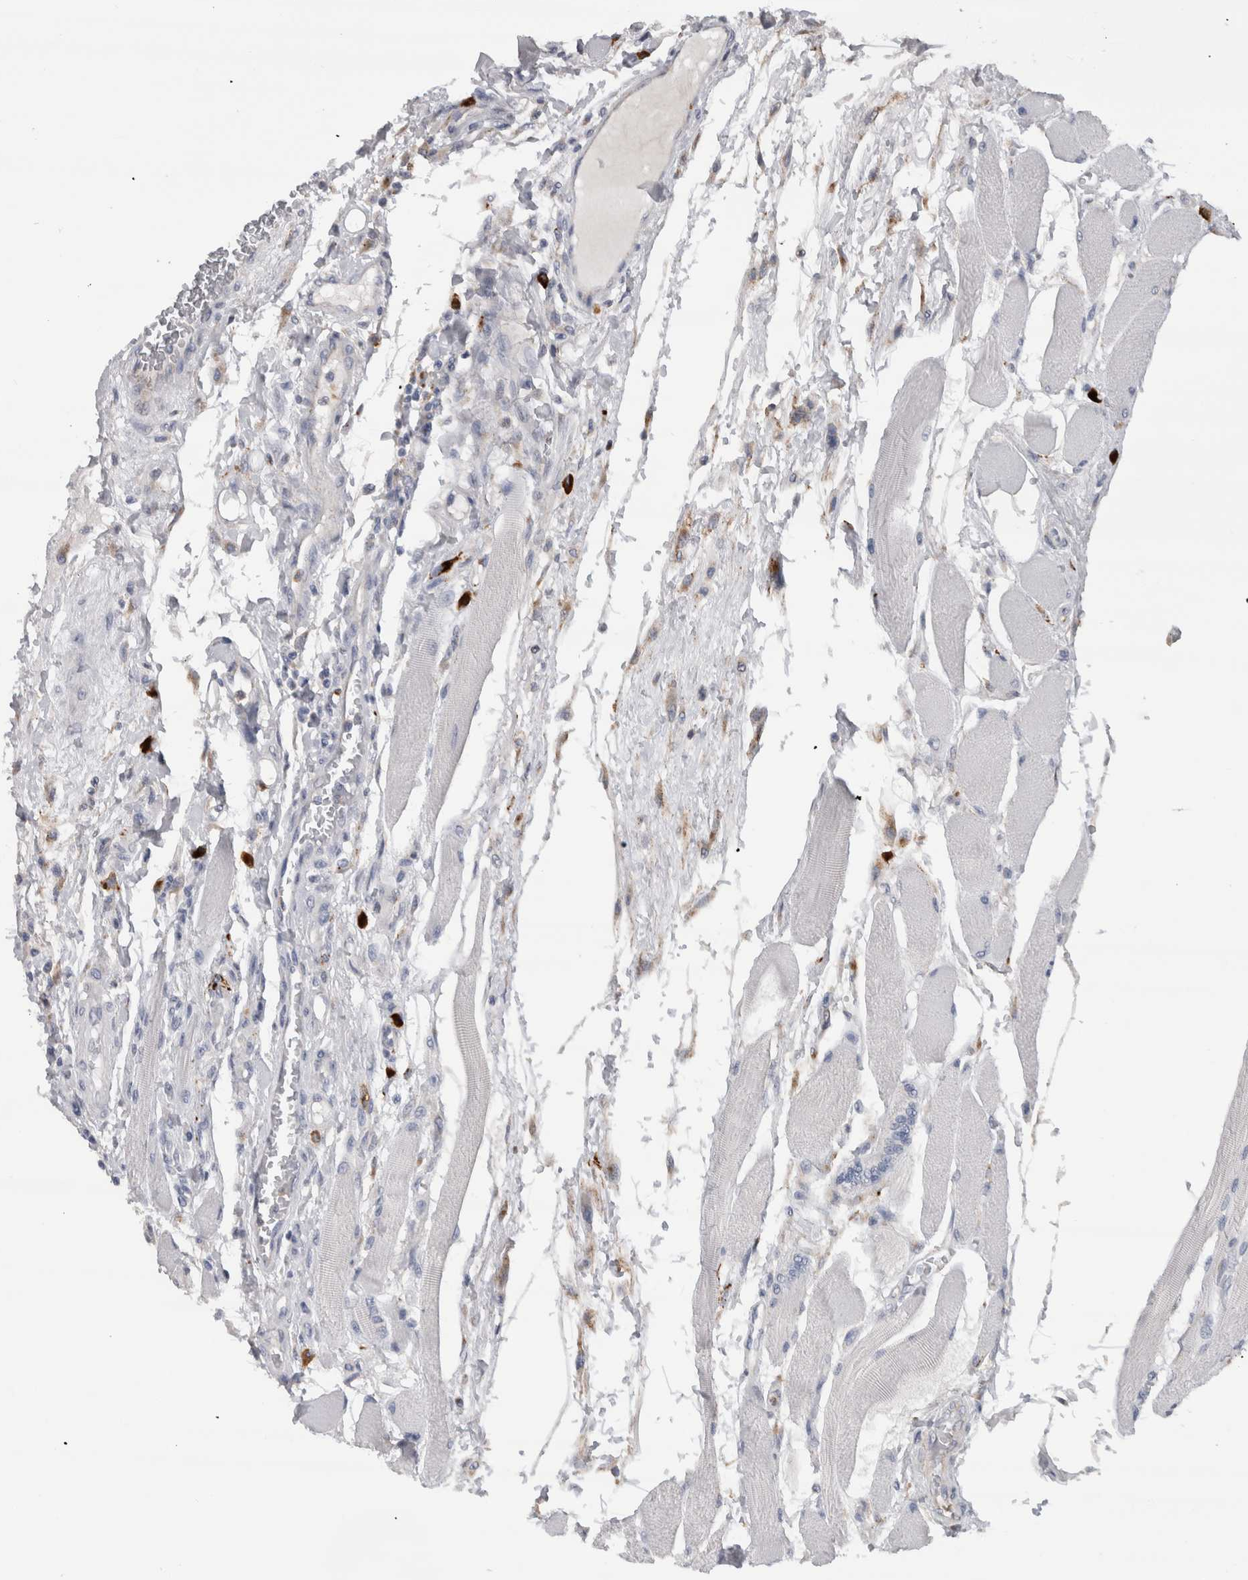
{"staining": {"intensity": "negative", "quantity": "none", "location": "none"}, "tissue": "head and neck cancer", "cell_type": "Tumor cells", "image_type": "cancer", "snomed": [{"axis": "morphology", "description": "Squamous cell carcinoma, NOS"}, {"axis": "topography", "description": "Head-Neck"}], "caption": "Immunohistochemistry (IHC) image of neoplastic tissue: head and neck cancer (squamous cell carcinoma) stained with DAB (3,3'-diaminobenzidine) reveals no significant protein staining in tumor cells. The staining is performed using DAB (3,3'-diaminobenzidine) brown chromogen with nuclei counter-stained in using hematoxylin.", "gene": "CD63", "patient": {"sex": "male", "age": 66}}